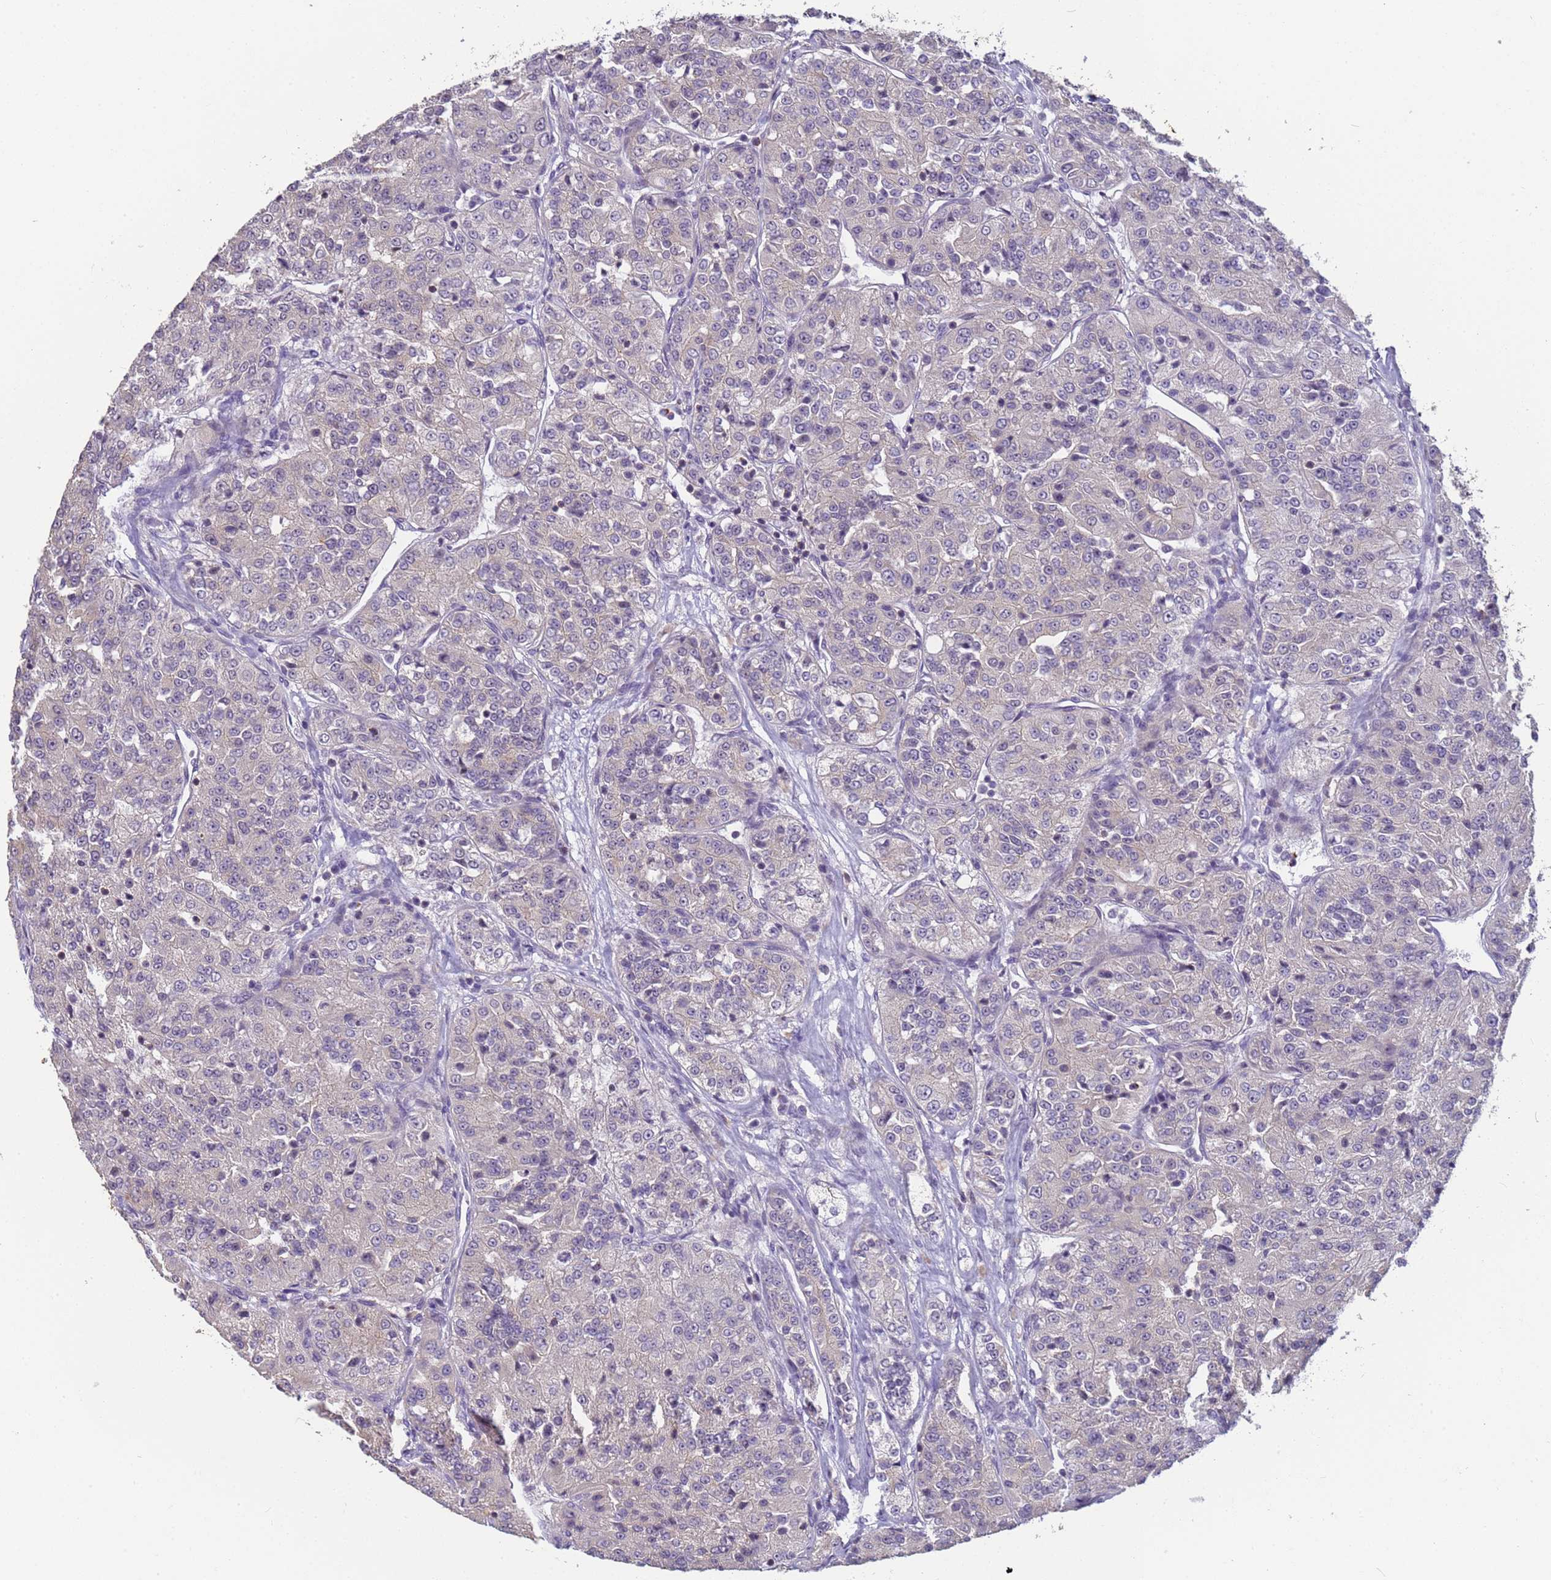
{"staining": {"intensity": "negative", "quantity": "none", "location": "none"}, "tissue": "renal cancer", "cell_type": "Tumor cells", "image_type": "cancer", "snomed": [{"axis": "morphology", "description": "Adenocarcinoma, NOS"}, {"axis": "topography", "description": "Kidney"}], "caption": "This is a micrograph of immunohistochemistry staining of renal adenocarcinoma, which shows no expression in tumor cells. The staining is performed using DAB brown chromogen with nuclei counter-stained in using hematoxylin.", "gene": "VWA3A", "patient": {"sex": "female", "age": 63}}